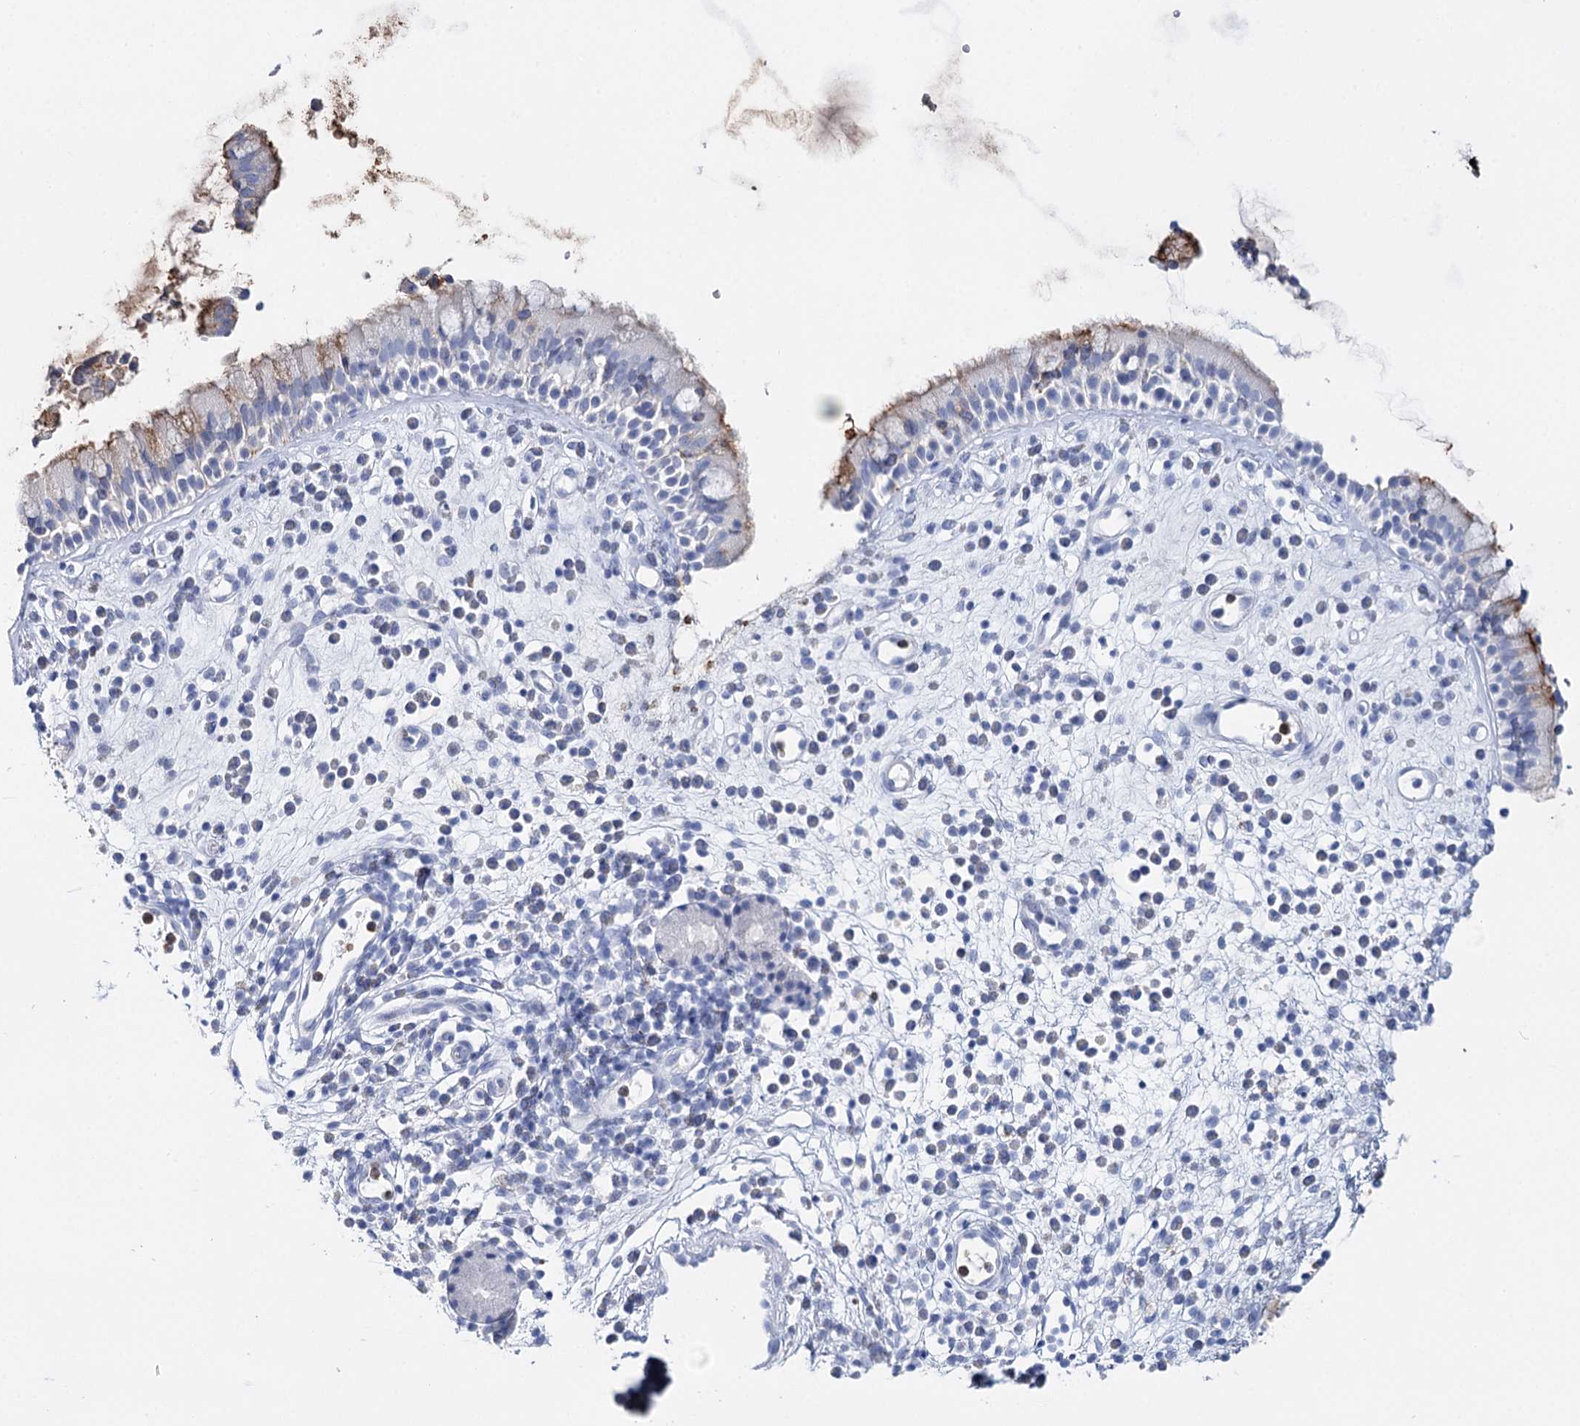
{"staining": {"intensity": "negative", "quantity": "none", "location": "none"}, "tissue": "nasopharynx", "cell_type": "Respiratory epithelial cells", "image_type": "normal", "snomed": [{"axis": "morphology", "description": "Normal tissue, NOS"}, {"axis": "morphology", "description": "Inflammation, NOS"}, {"axis": "topography", "description": "Nasopharynx"}], "caption": "Respiratory epithelial cells are negative for protein expression in normal human nasopharynx. (DAB immunohistochemistry (IHC) with hematoxylin counter stain).", "gene": "CEACAM8", "patient": {"sex": "male", "age": 29}}